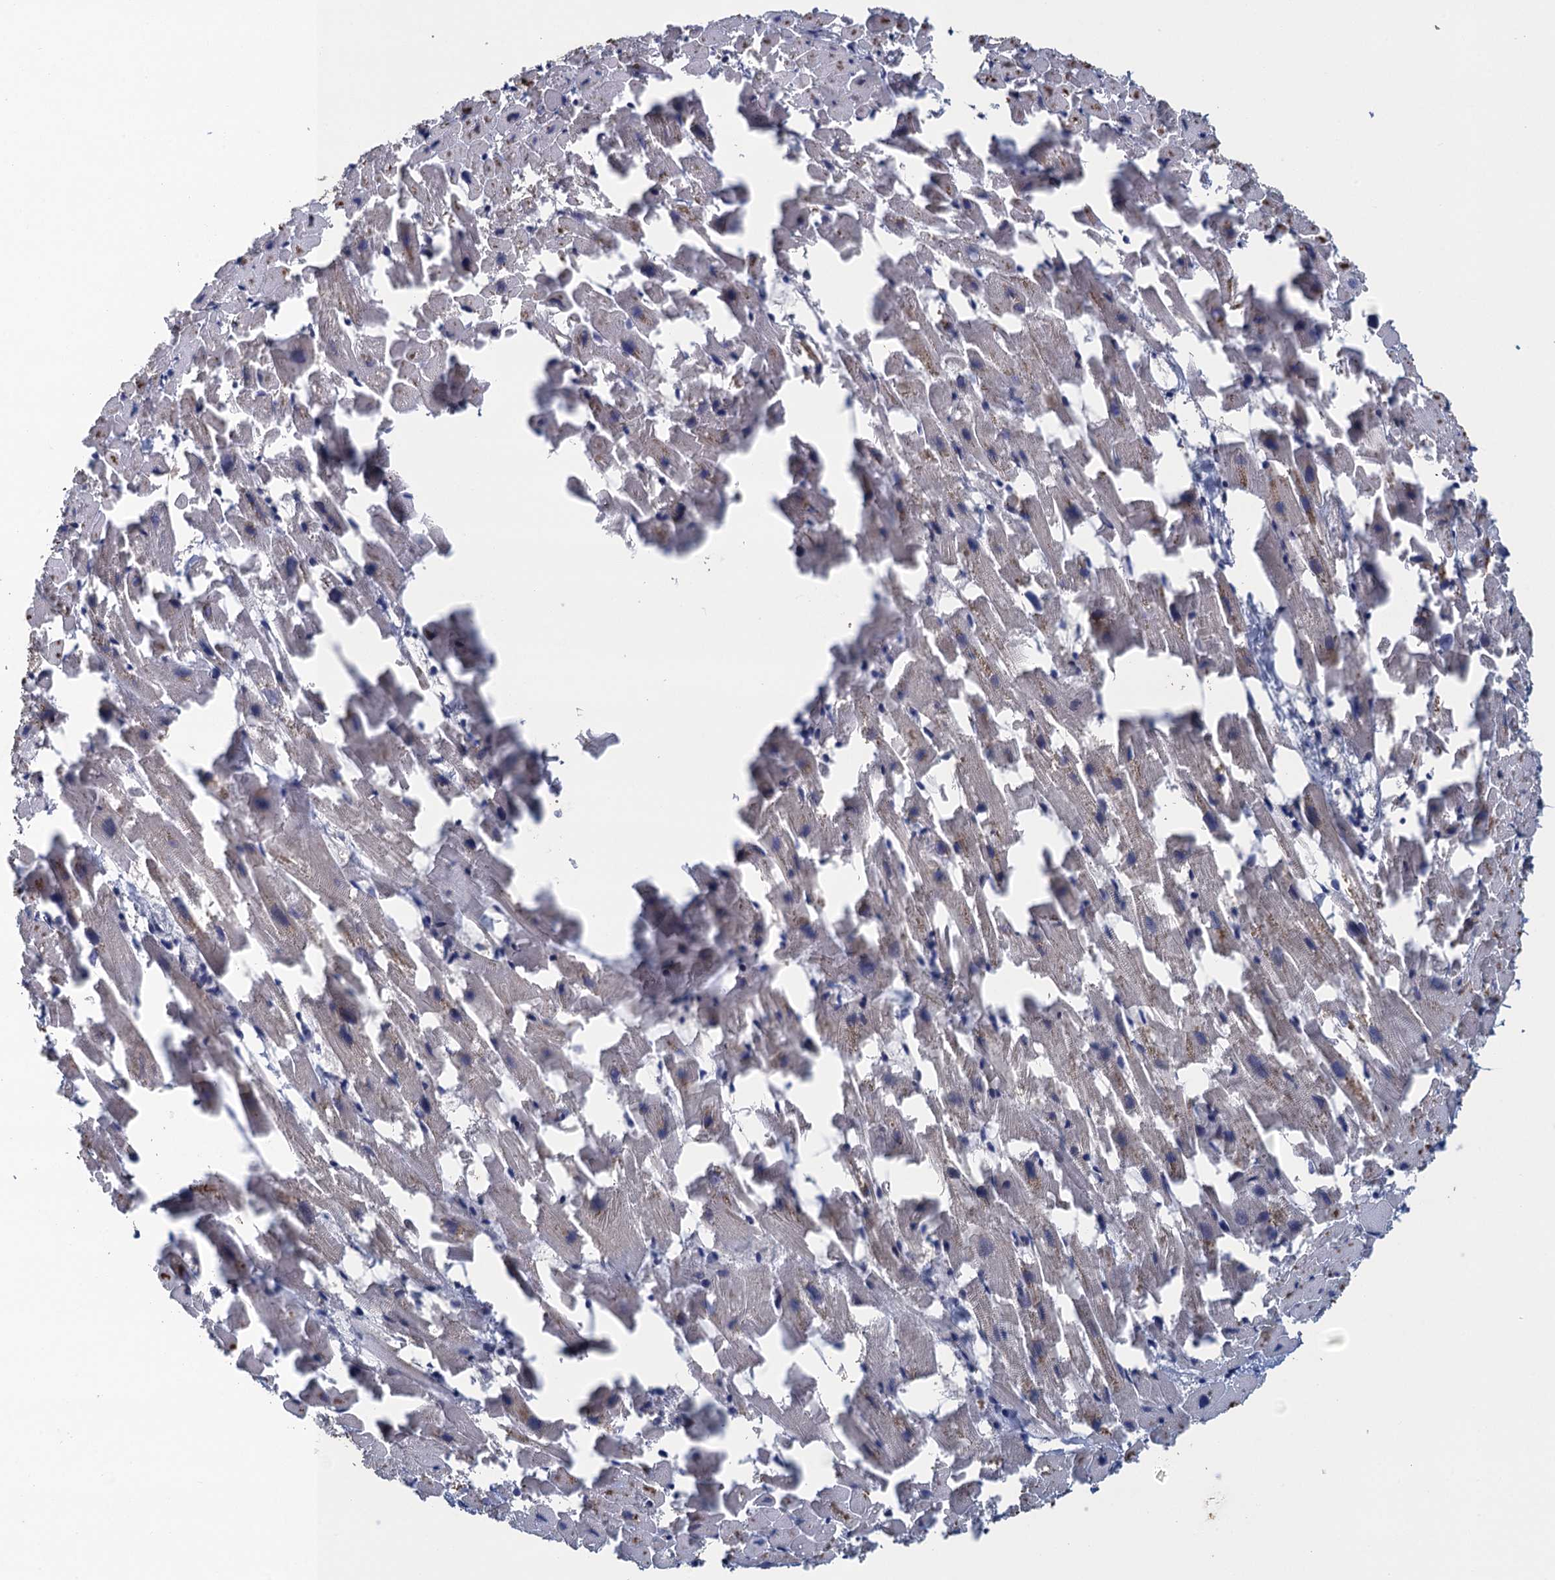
{"staining": {"intensity": "weak", "quantity": "<25%", "location": "cytoplasmic/membranous"}, "tissue": "heart muscle", "cell_type": "Cardiomyocytes", "image_type": "normal", "snomed": [{"axis": "morphology", "description": "Normal tissue, NOS"}, {"axis": "topography", "description": "Heart"}], "caption": "High magnification brightfield microscopy of unremarkable heart muscle stained with DAB (3,3'-diaminobenzidine) (brown) and counterstained with hematoxylin (blue): cardiomyocytes show no significant staining.", "gene": "CTU2", "patient": {"sex": "female", "age": 64}}